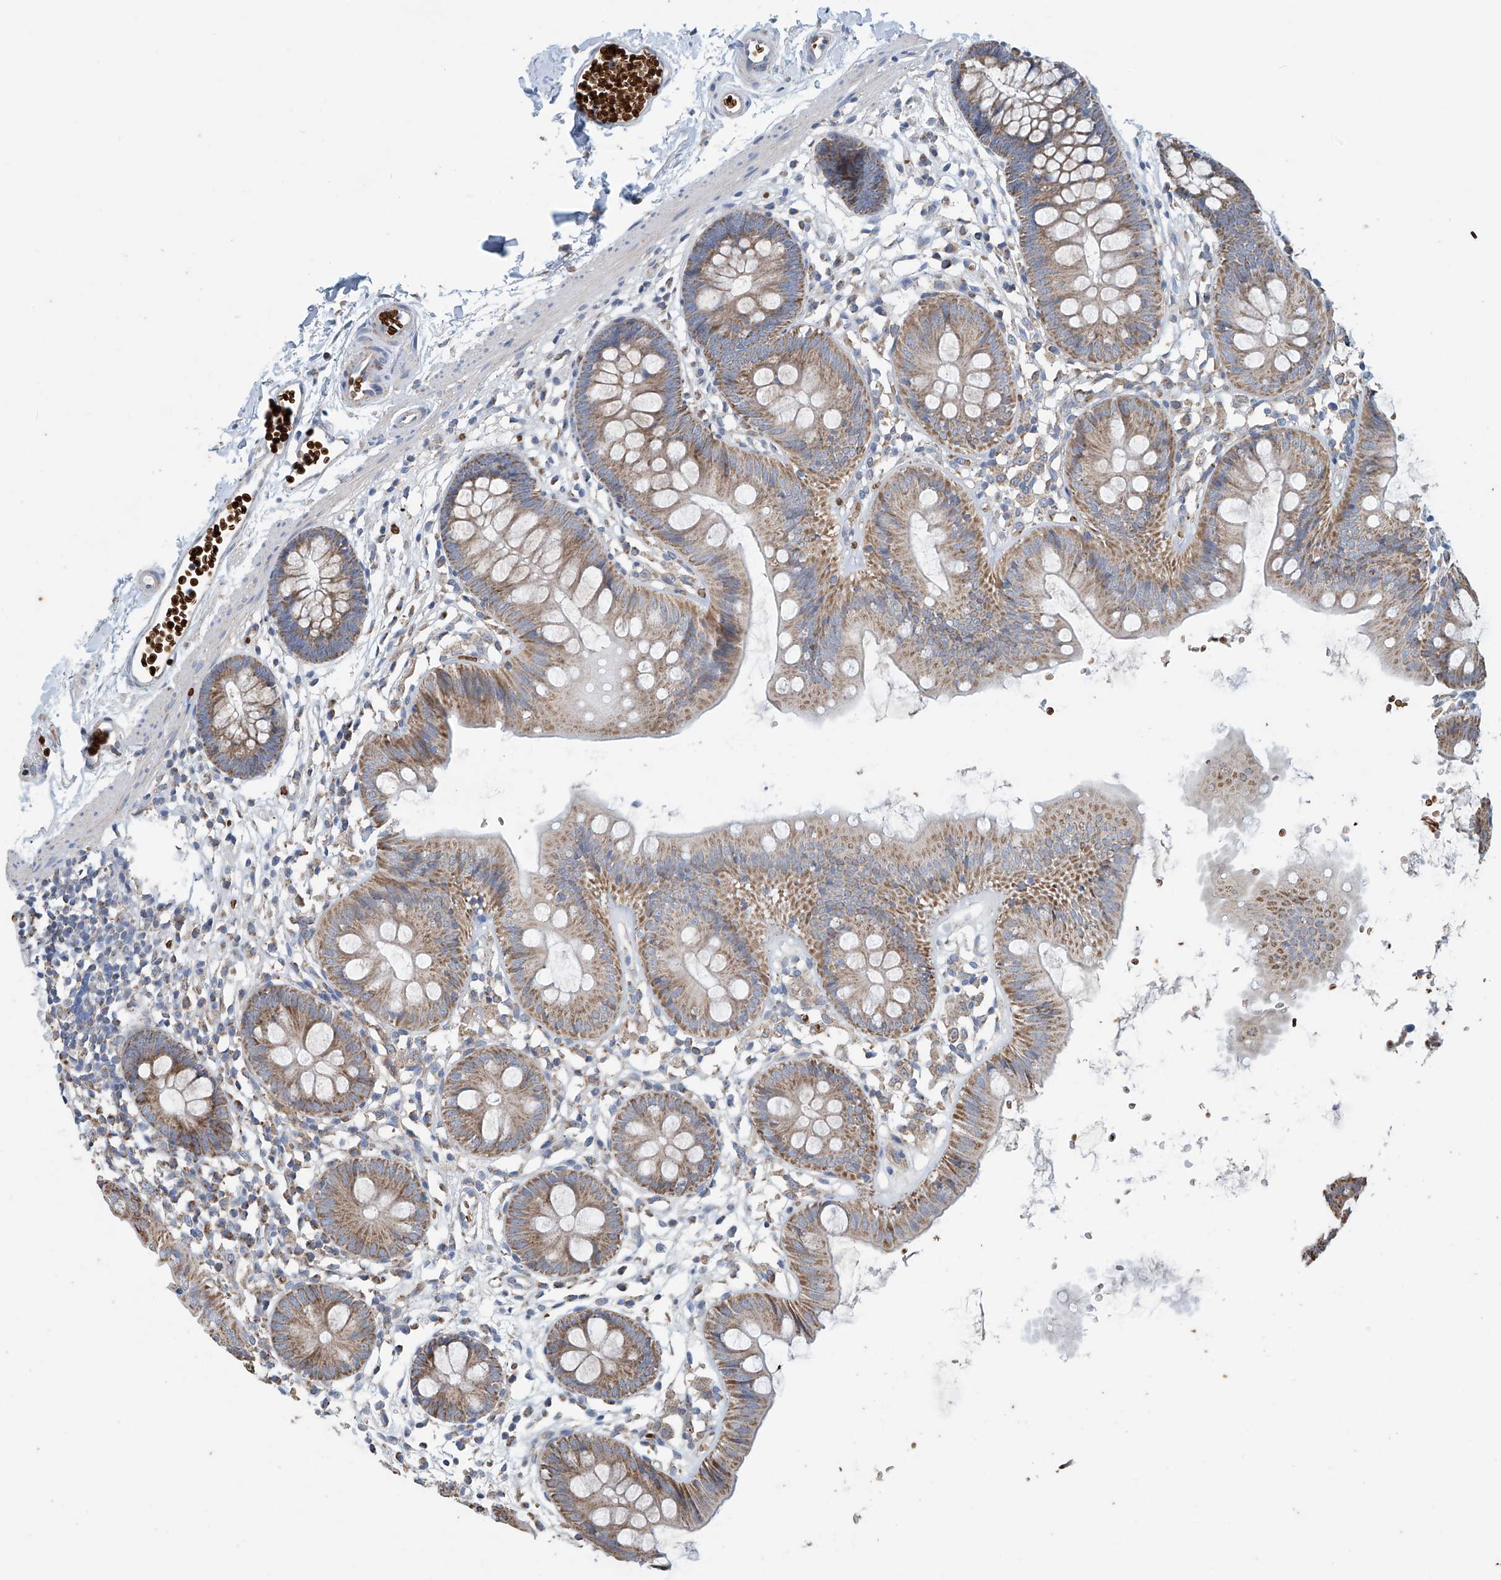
{"staining": {"intensity": "negative", "quantity": "none", "location": "none"}, "tissue": "colon", "cell_type": "Endothelial cells", "image_type": "normal", "snomed": [{"axis": "morphology", "description": "Normal tissue, NOS"}, {"axis": "topography", "description": "Colon"}], "caption": "Immunohistochemistry (IHC) of benign human colon demonstrates no positivity in endothelial cells.", "gene": "COMMD1", "patient": {"sex": "male", "age": 56}}